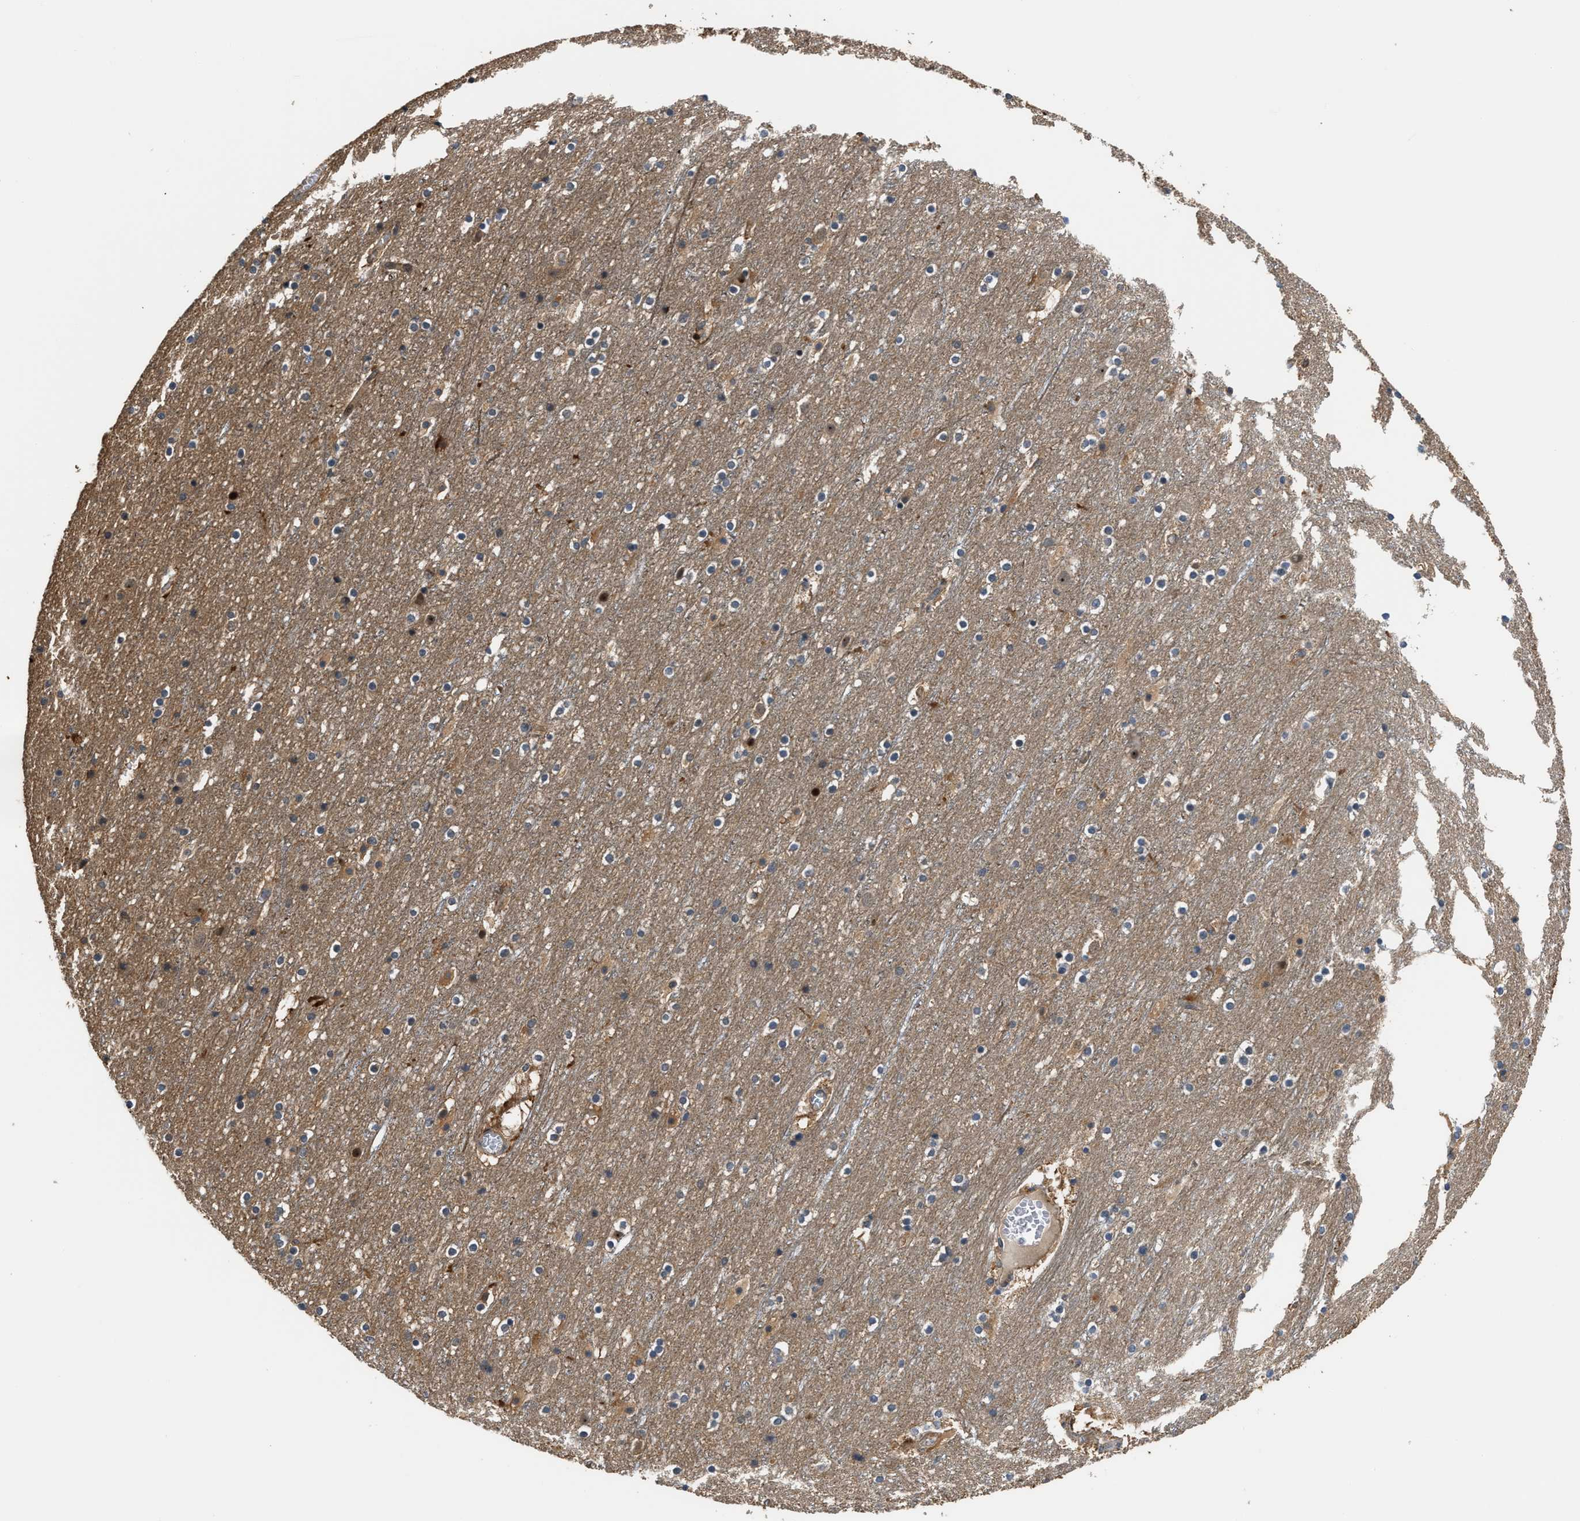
{"staining": {"intensity": "moderate", "quantity": "<25%", "location": "nuclear"}, "tissue": "cerebral cortex", "cell_type": "Endothelial cells", "image_type": "normal", "snomed": [{"axis": "morphology", "description": "Normal tissue, NOS"}, {"axis": "topography", "description": "Cerebral cortex"}], "caption": "Cerebral cortex stained with immunohistochemistry (IHC) reveals moderate nuclear staining in approximately <25% of endothelial cells. (Brightfield microscopy of DAB IHC at high magnification).", "gene": "ALDH3A2", "patient": {"sex": "male", "age": 45}}